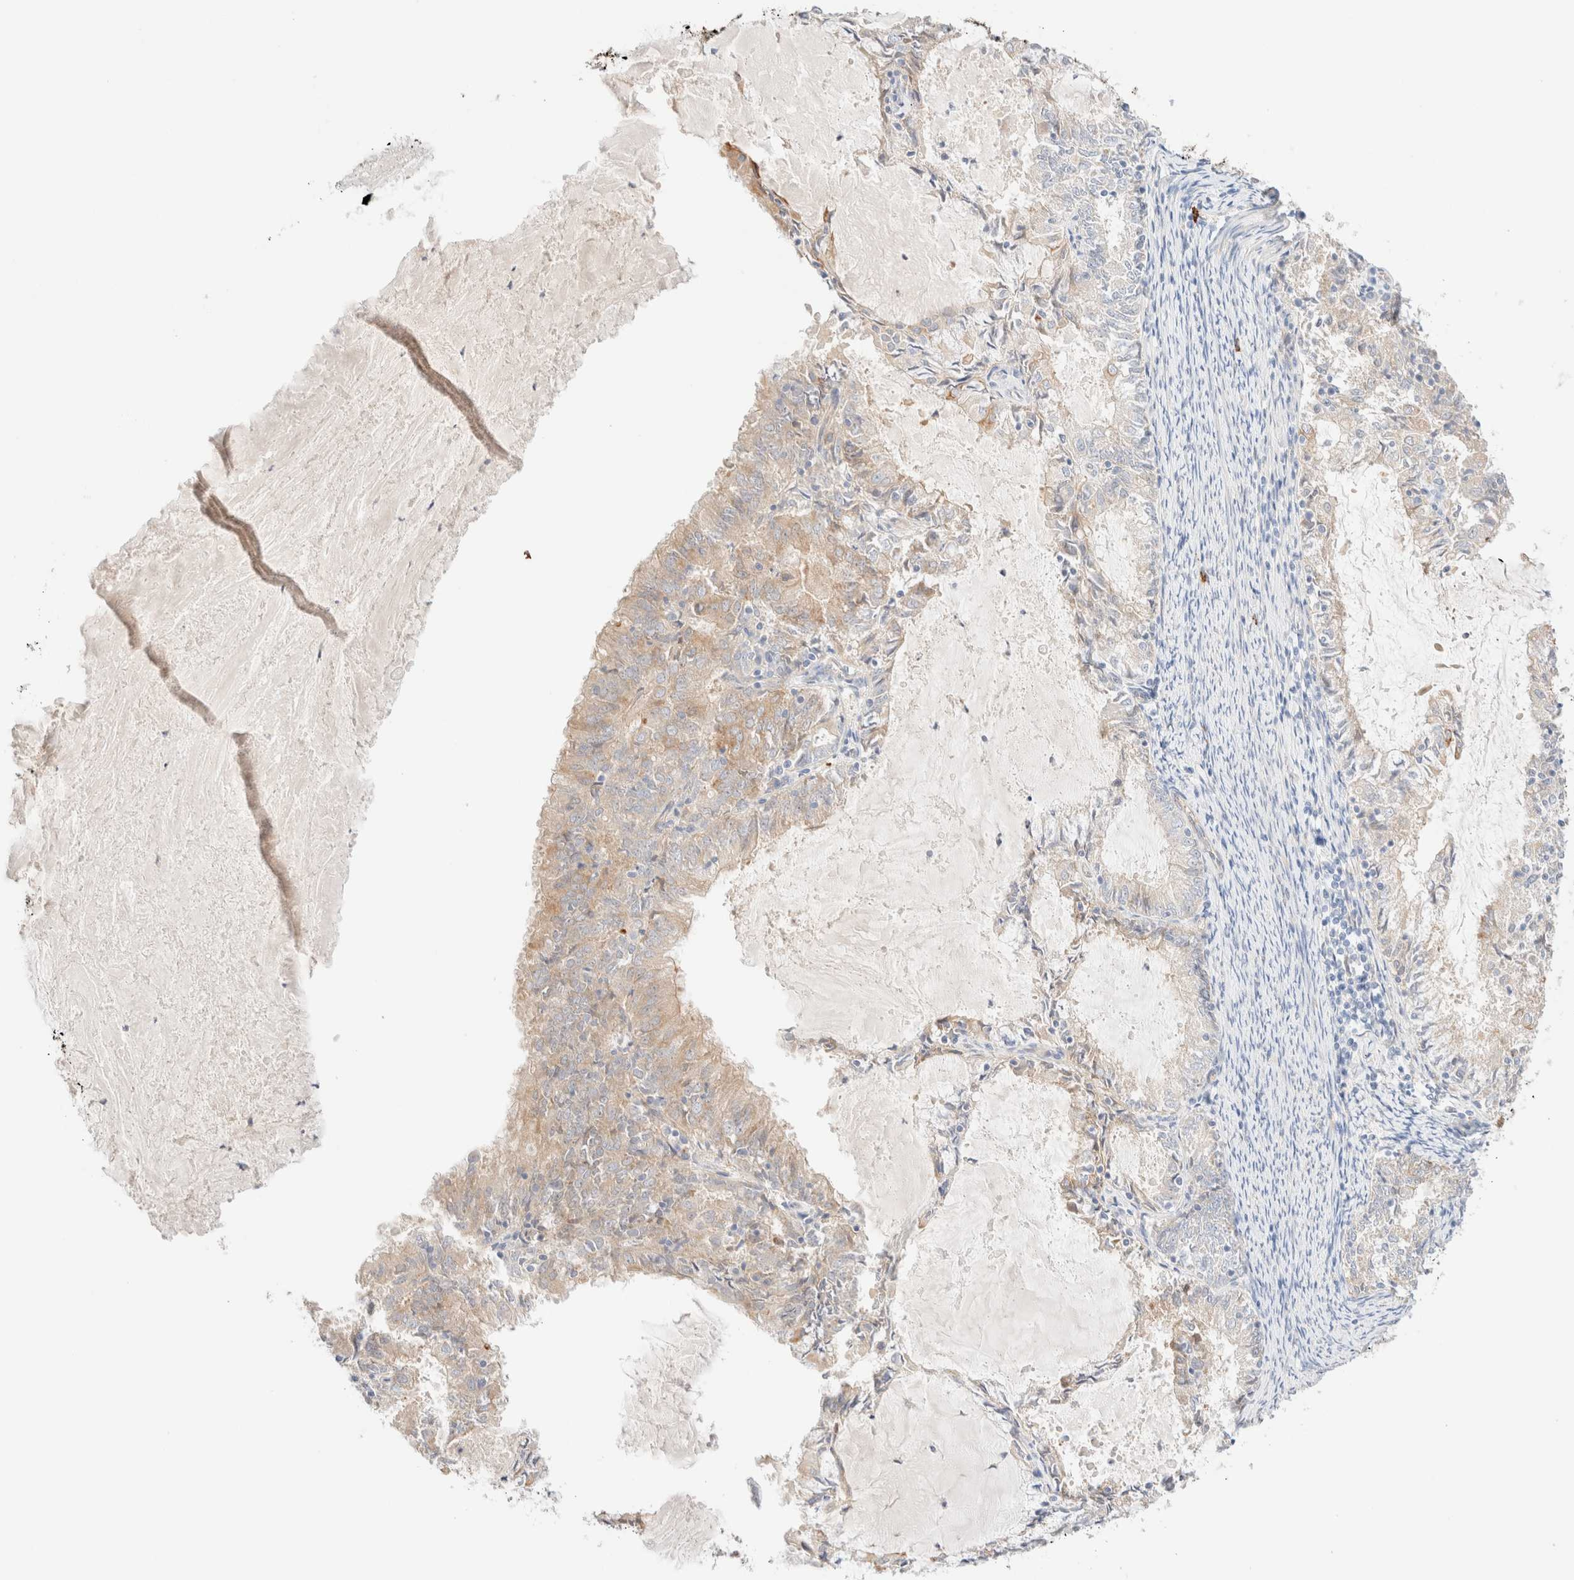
{"staining": {"intensity": "weak", "quantity": "<25%", "location": "cytoplasmic/membranous"}, "tissue": "endometrial cancer", "cell_type": "Tumor cells", "image_type": "cancer", "snomed": [{"axis": "morphology", "description": "Adenocarcinoma, NOS"}, {"axis": "topography", "description": "Endometrium"}], "caption": "High power microscopy photomicrograph of an immunohistochemistry (IHC) micrograph of adenocarcinoma (endometrial), revealing no significant expression in tumor cells.", "gene": "NIBAN2", "patient": {"sex": "female", "age": 57}}